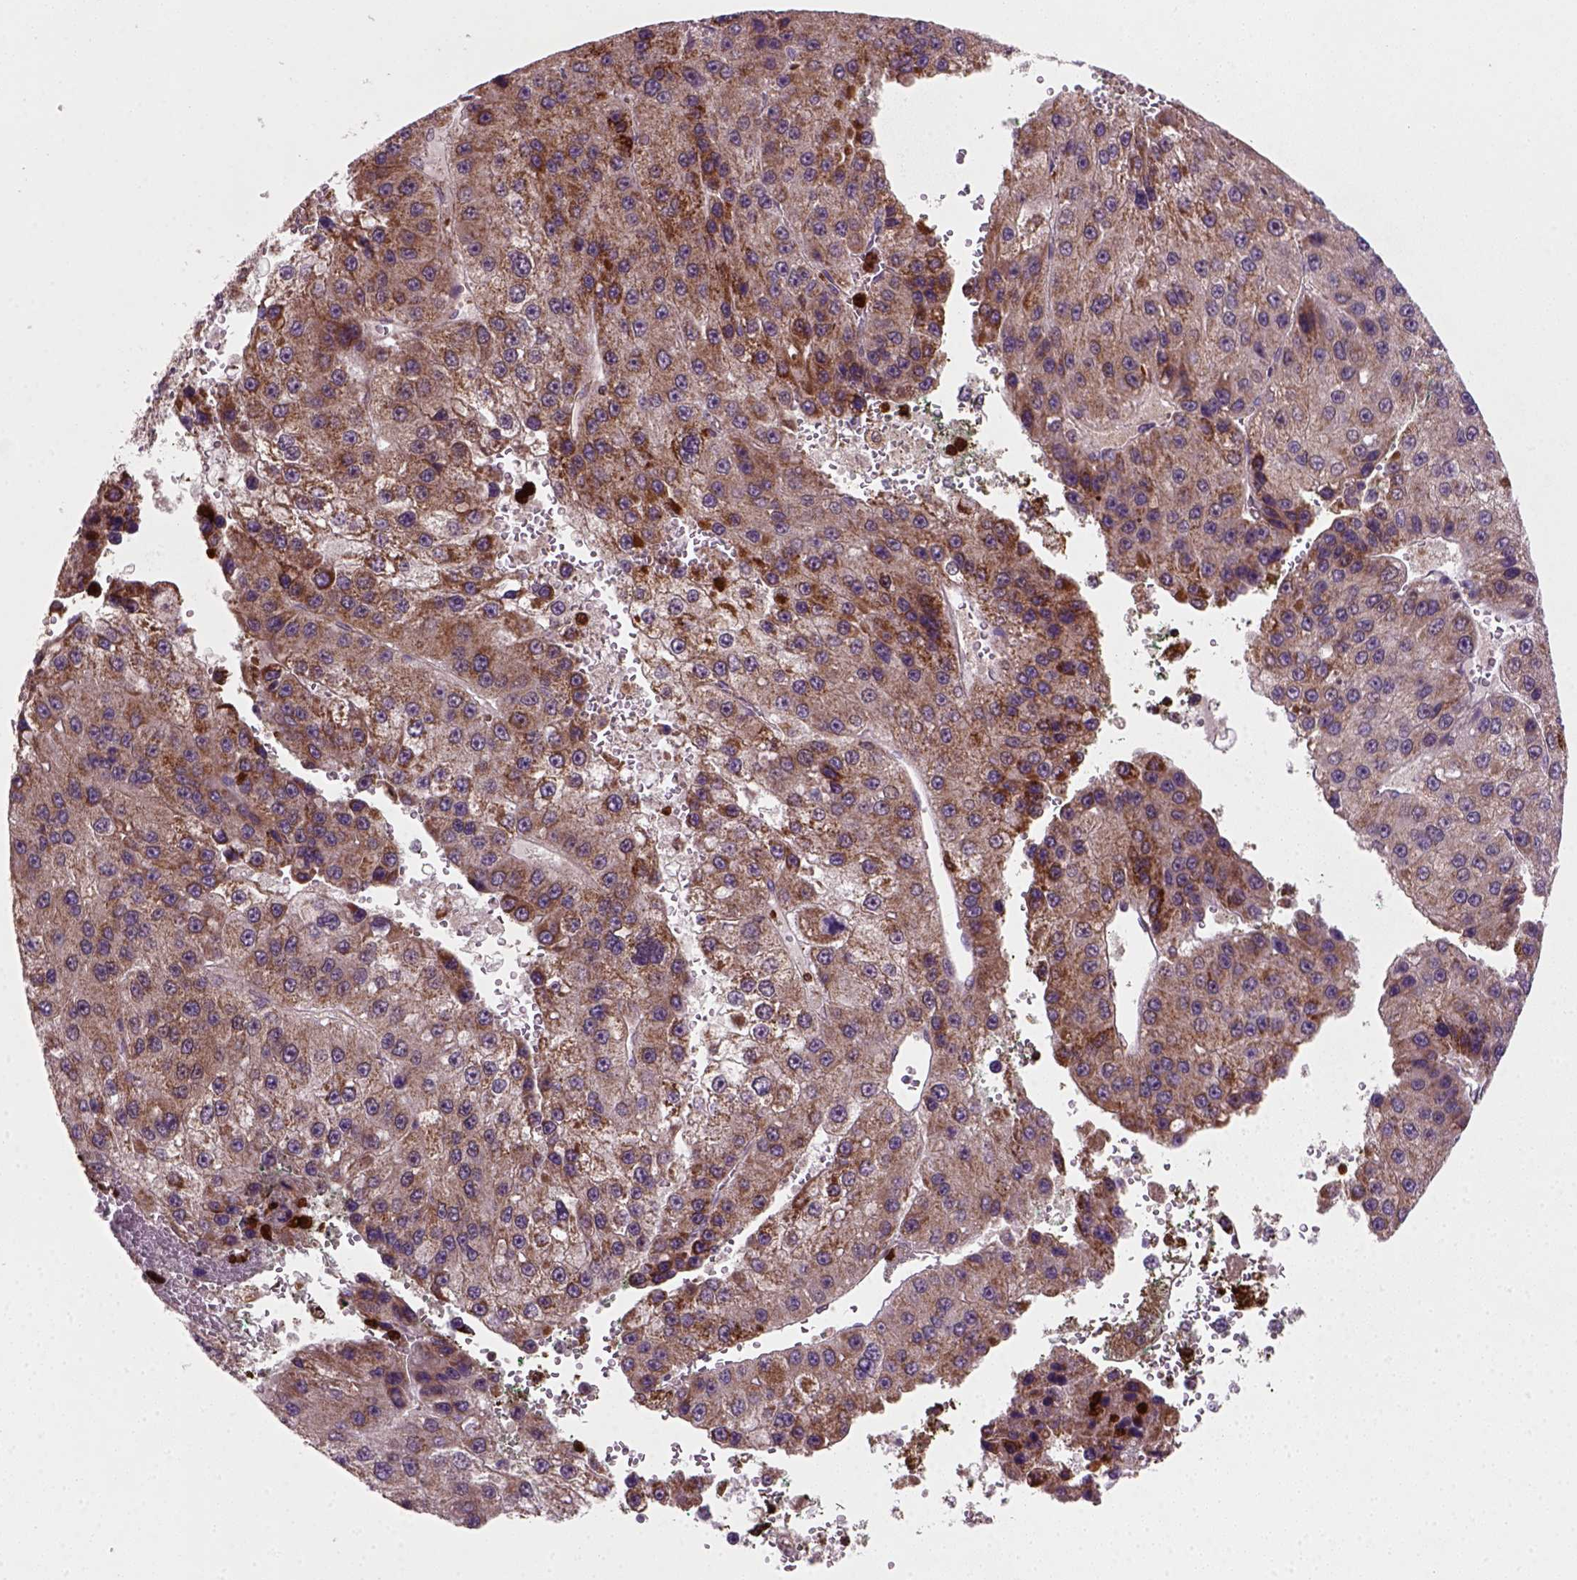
{"staining": {"intensity": "moderate", "quantity": ">75%", "location": "cytoplasmic/membranous"}, "tissue": "liver cancer", "cell_type": "Tumor cells", "image_type": "cancer", "snomed": [{"axis": "morphology", "description": "Carcinoma, Hepatocellular, NOS"}, {"axis": "topography", "description": "Liver"}], "caption": "Tumor cells exhibit medium levels of moderate cytoplasmic/membranous expression in about >75% of cells in liver cancer.", "gene": "NUDT16L1", "patient": {"sex": "female", "age": 73}}